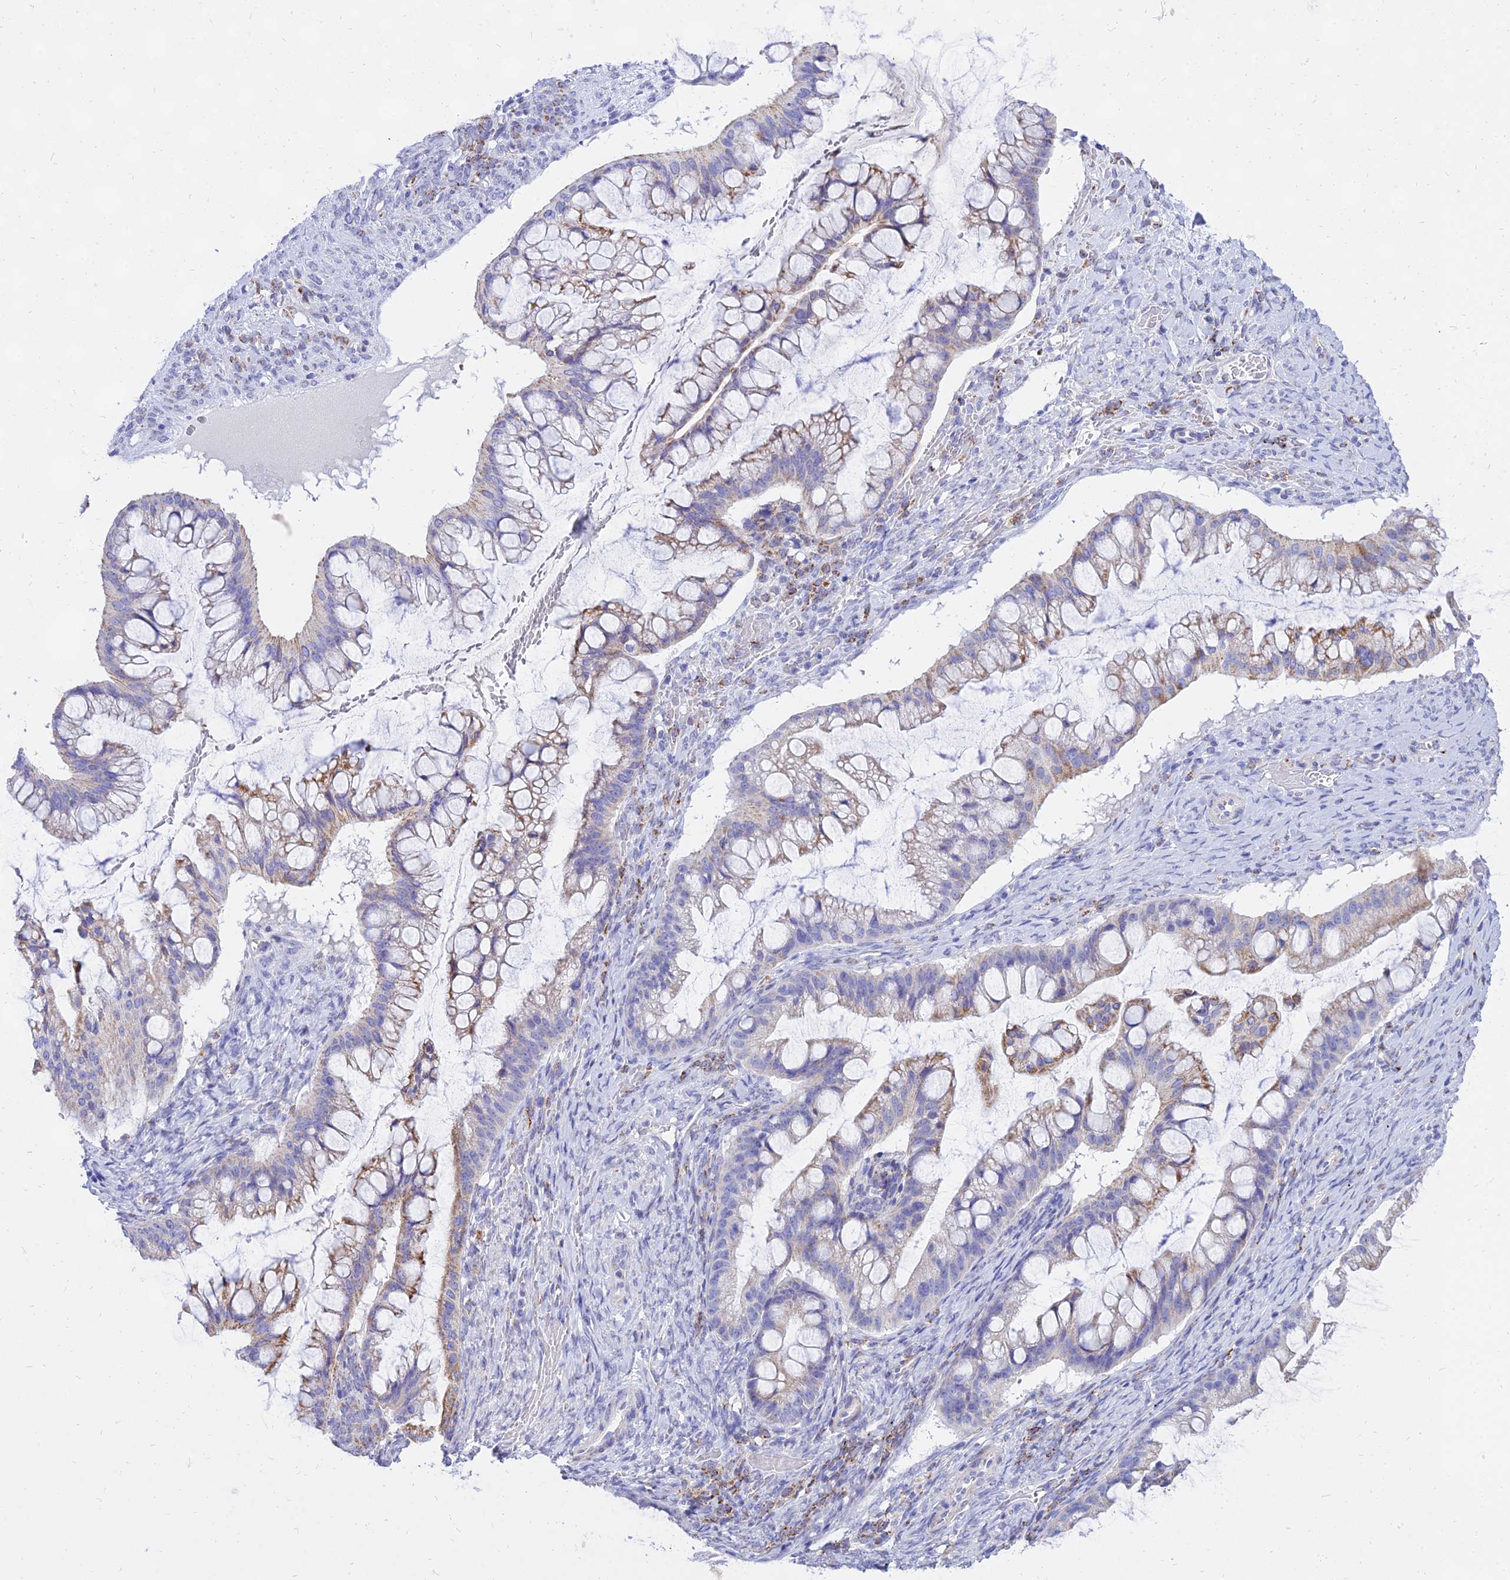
{"staining": {"intensity": "moderate", "quantity": "<25%", "location": "cytoplasmic/membranous"}, "tissue": "ovarian cancer", "cell_type": "Tumor cells", "image_type": "cancer", "snomed": [{"axis": "morphology", "description": "Cystadenocarcinoma, mucinous, NOS"}, {"axis": "topography", "description": "Ovary"}], "caption": "Immunohistochemistry of ovarian cancer (mucinous cystadenocarcinoma) shows low levels of moderate cytoplasmic/membranous staining in approximately <25% of tumor cells.", "gene": "PKN3", "patient": {"sex": "female", "age": 73}}